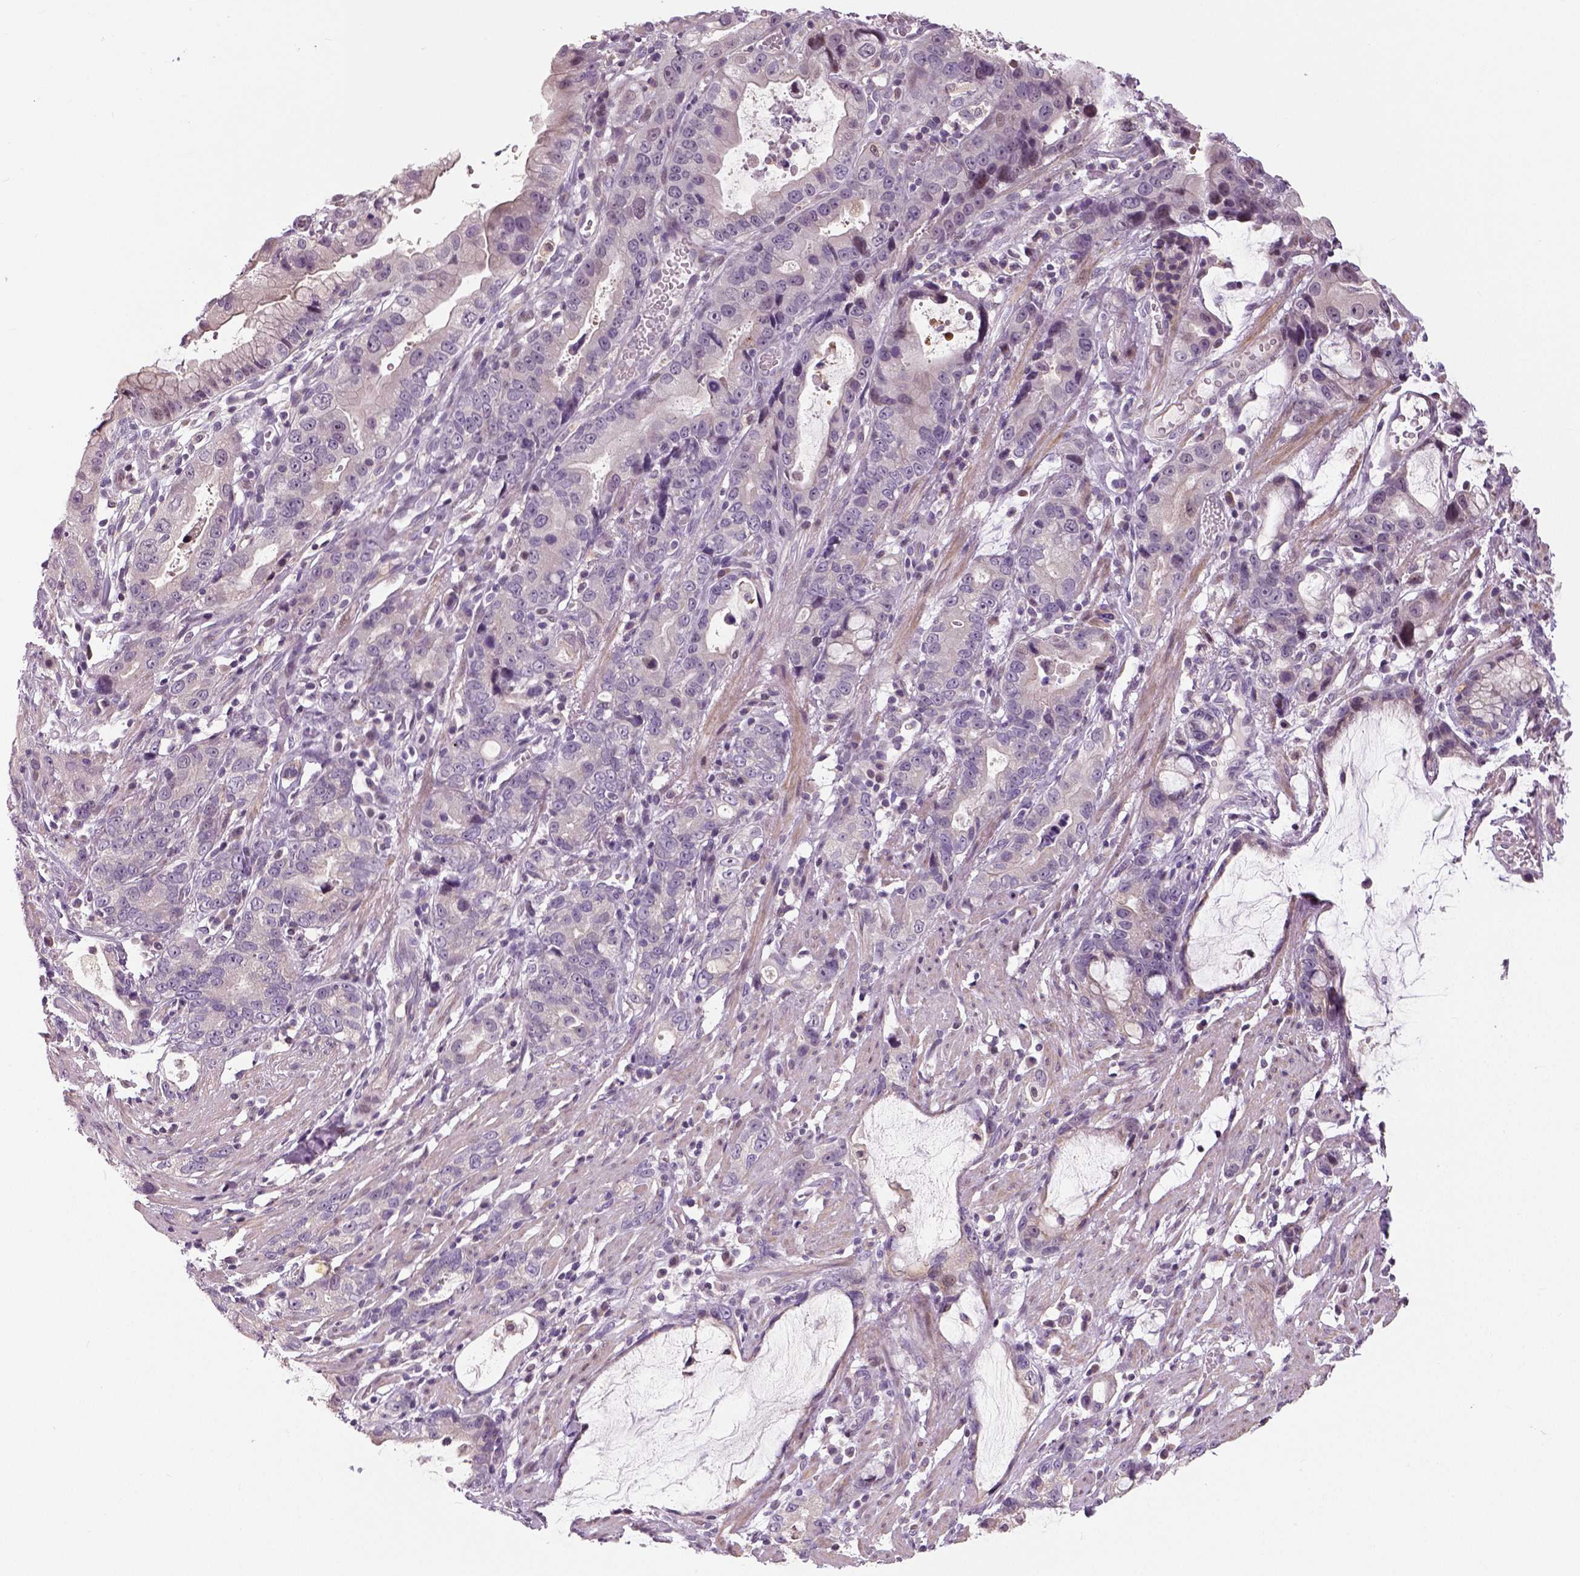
{"staining": {"intensity": "negative", "quantity": "none", "location": "none"}, "tissue": "stomach cancer", "cell_type": "Tumor cells", "image_type": "cancer", "snomed": [{"axis": "morphology", "description": "Adenocarcinoma, NOS"}, {"axis": "topography", "description": "Stomach"}], "caption": "This micrograph is of adenocarcinoma (stomach) stained with immunohistochemistry (IHC) to label a protein in brown with the nuclei are counter-stained blue. There is no expression in tumor cells.", "gene": "NECAB1", "patient": {"sex": "male", "age": 55}}